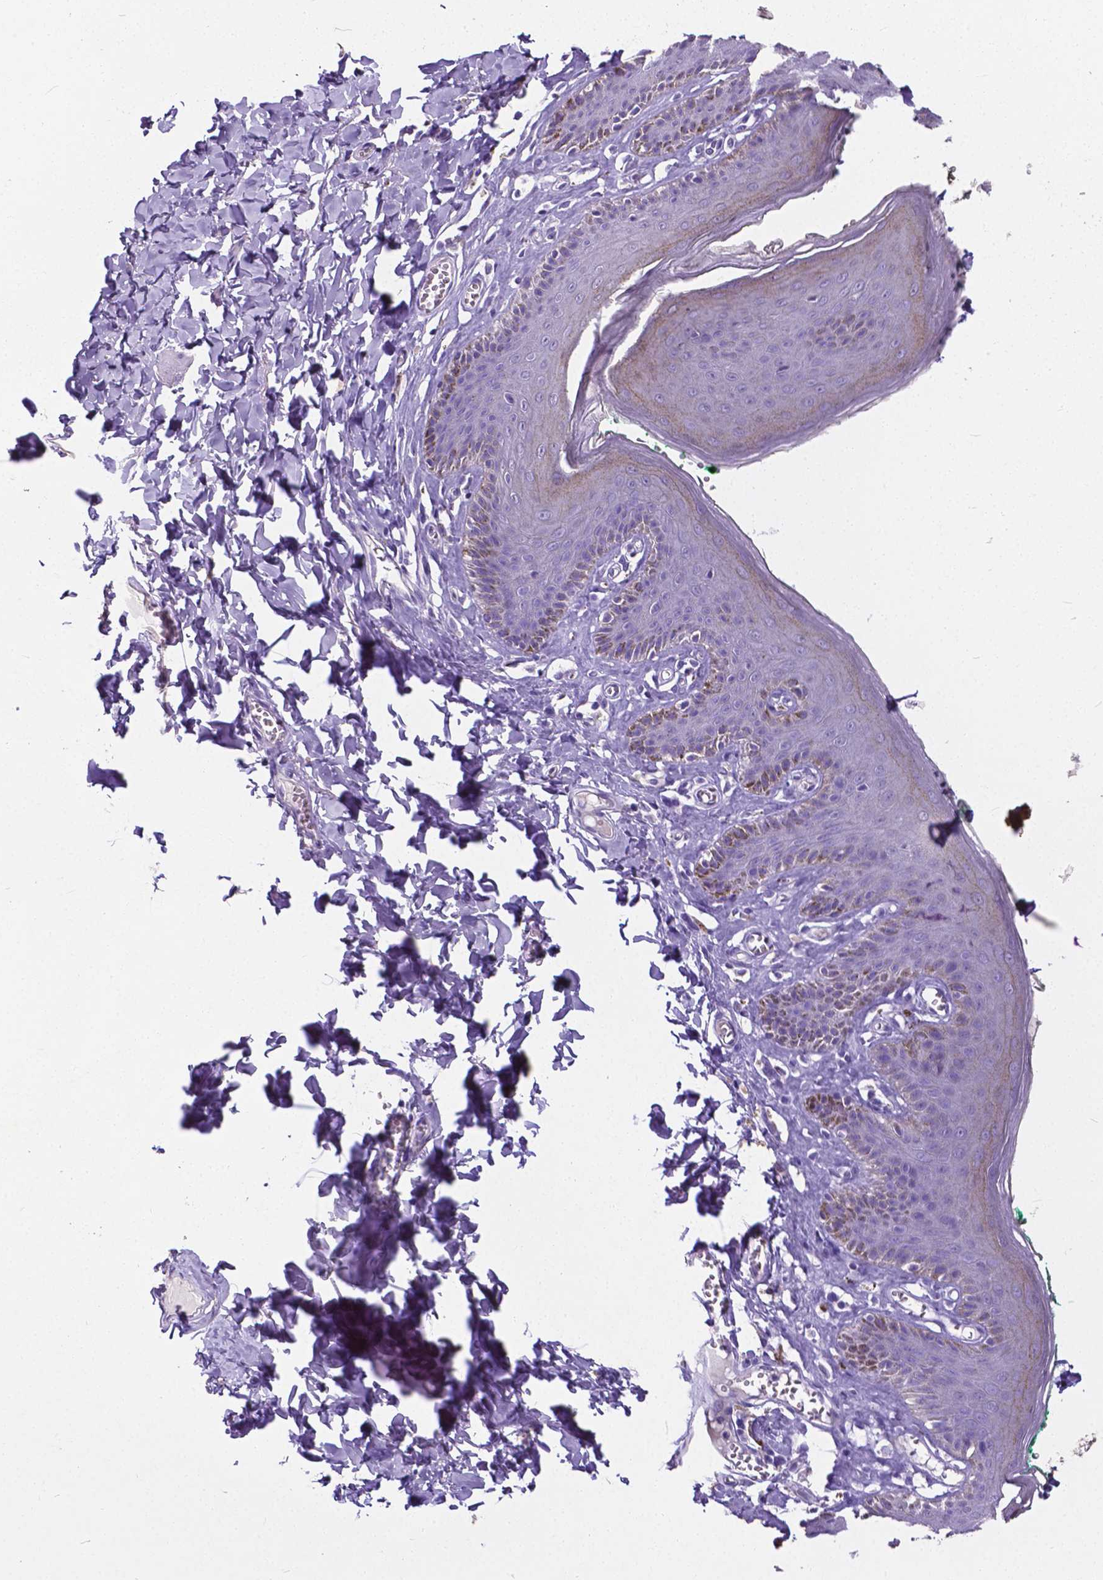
{"staining": {"intensity": "weak", "quantity": "<25%", "location": "cytoplasmic/membranous"}, "tissue": "skin", "cell_type": "Epidermal cells", "image_type": "normal", "snomed": [{"axis": "morphology", "description": "Normal tissue, NOS"}, {"axis": "topography", "description": "Vulva"}, {"axis": "topography", "description": "Peripheral nerve tissue"}], "caption": "Immunohistochemistry (IHC) histopathology image of benign skin stained for a protein (brown), which reveals no expression in epidermal cells. The staining was performed using DAB (3,3'-diaminobenzidine) to visualize the protein expression in brown, while the nuclei were stained in blue with hematoxylin (Magnification: 20x).", "gene": "OCLN", "patient": {"sex": "female", "age": 66}}